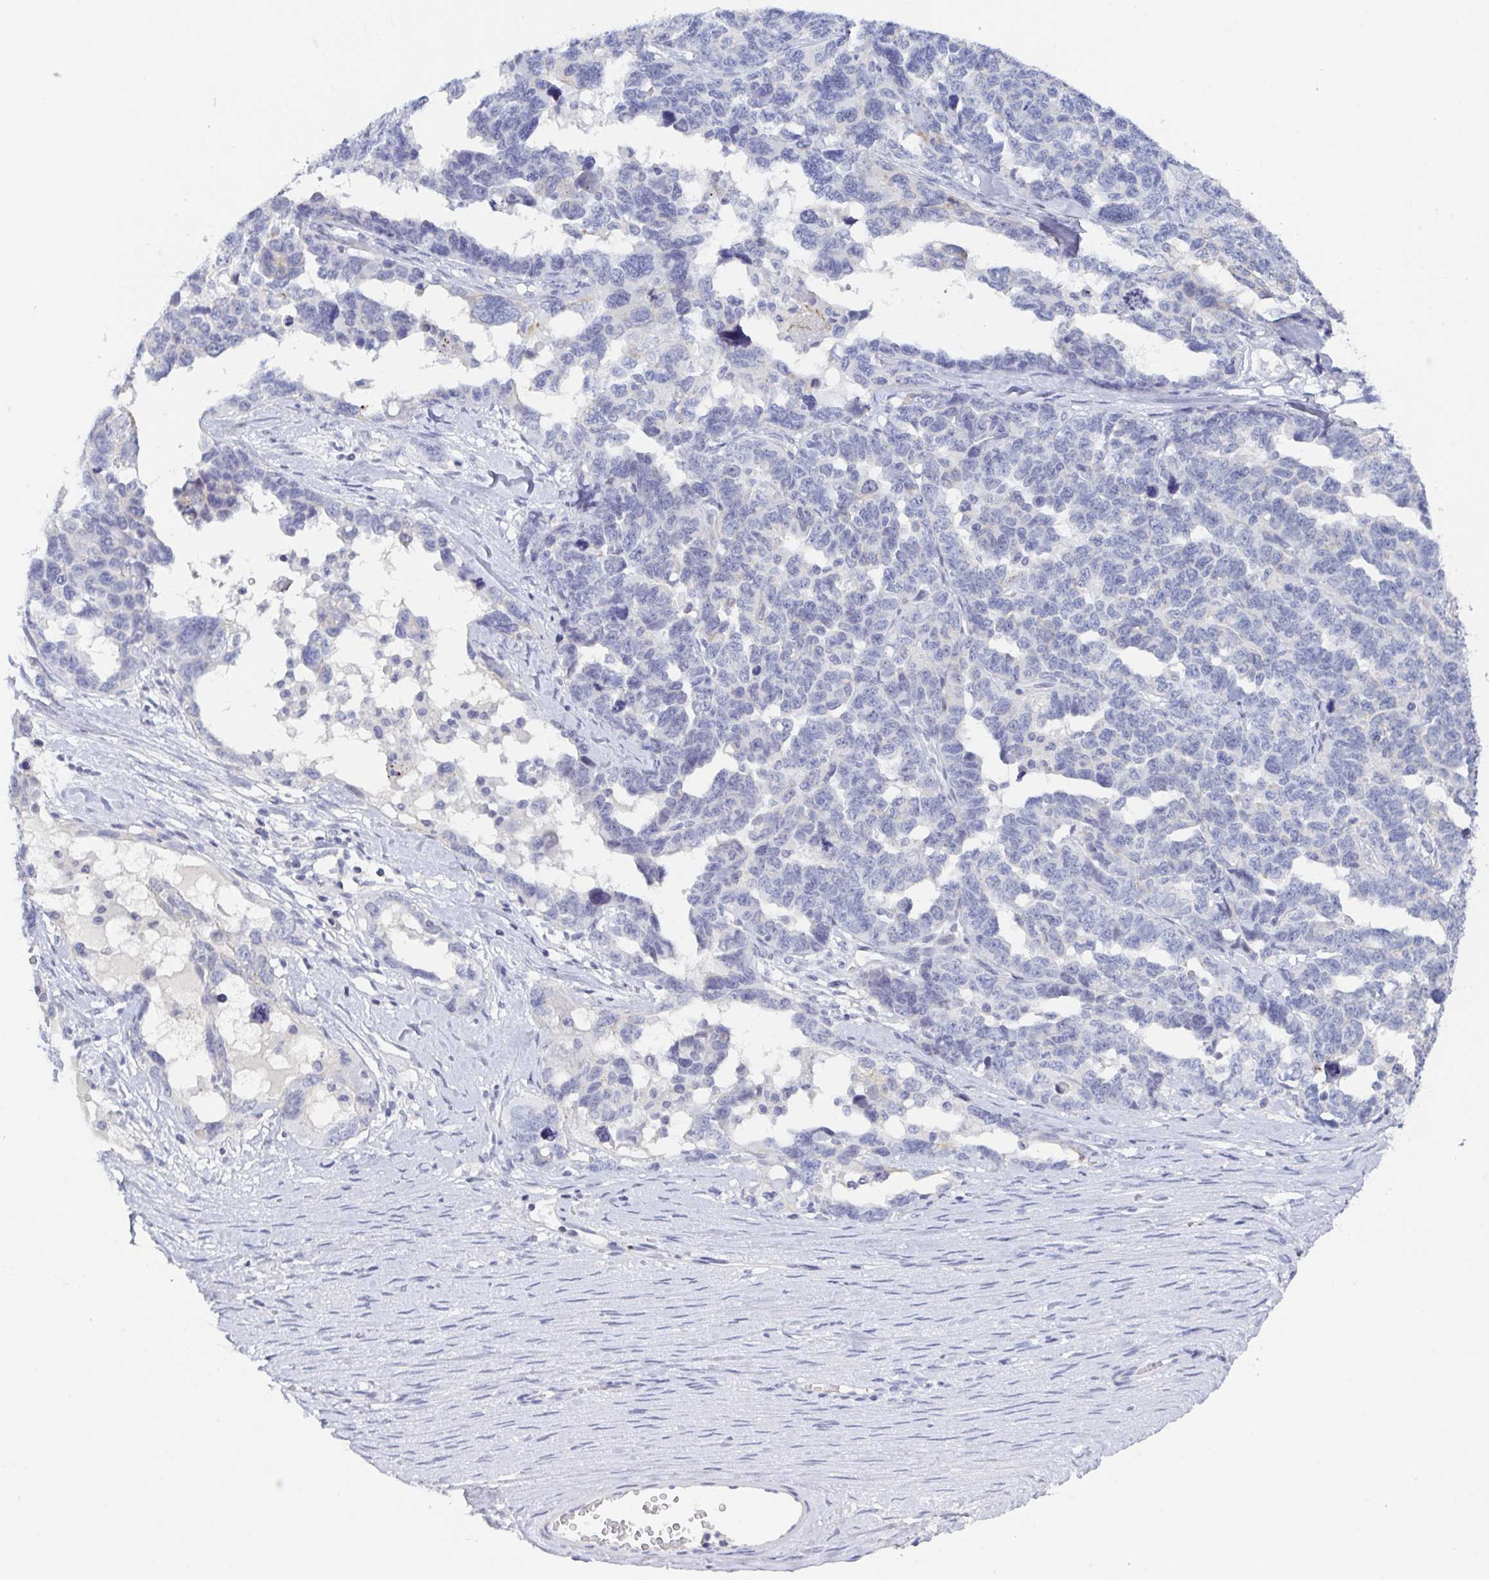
{"staining": {"intensity": "negative", "quantity": "none", "location": "none"}, "tissue": "ovarian cancer", "cell_type": "Tumor cells", "image_type": "cancer", "snomed": [{"axis": "morphology", "description": "Cystadenocarcinoma, serous, NOS"}, {"axis": "topography", "description": "Ovary"}], "caption": "This is an immunohistochemistry photomicrograph of human ovarian serous cystadenocarcinoma. There is no expression in tumor cells.", "gene": "RHOV", "patient": {"sex": "female", "age": 69}}